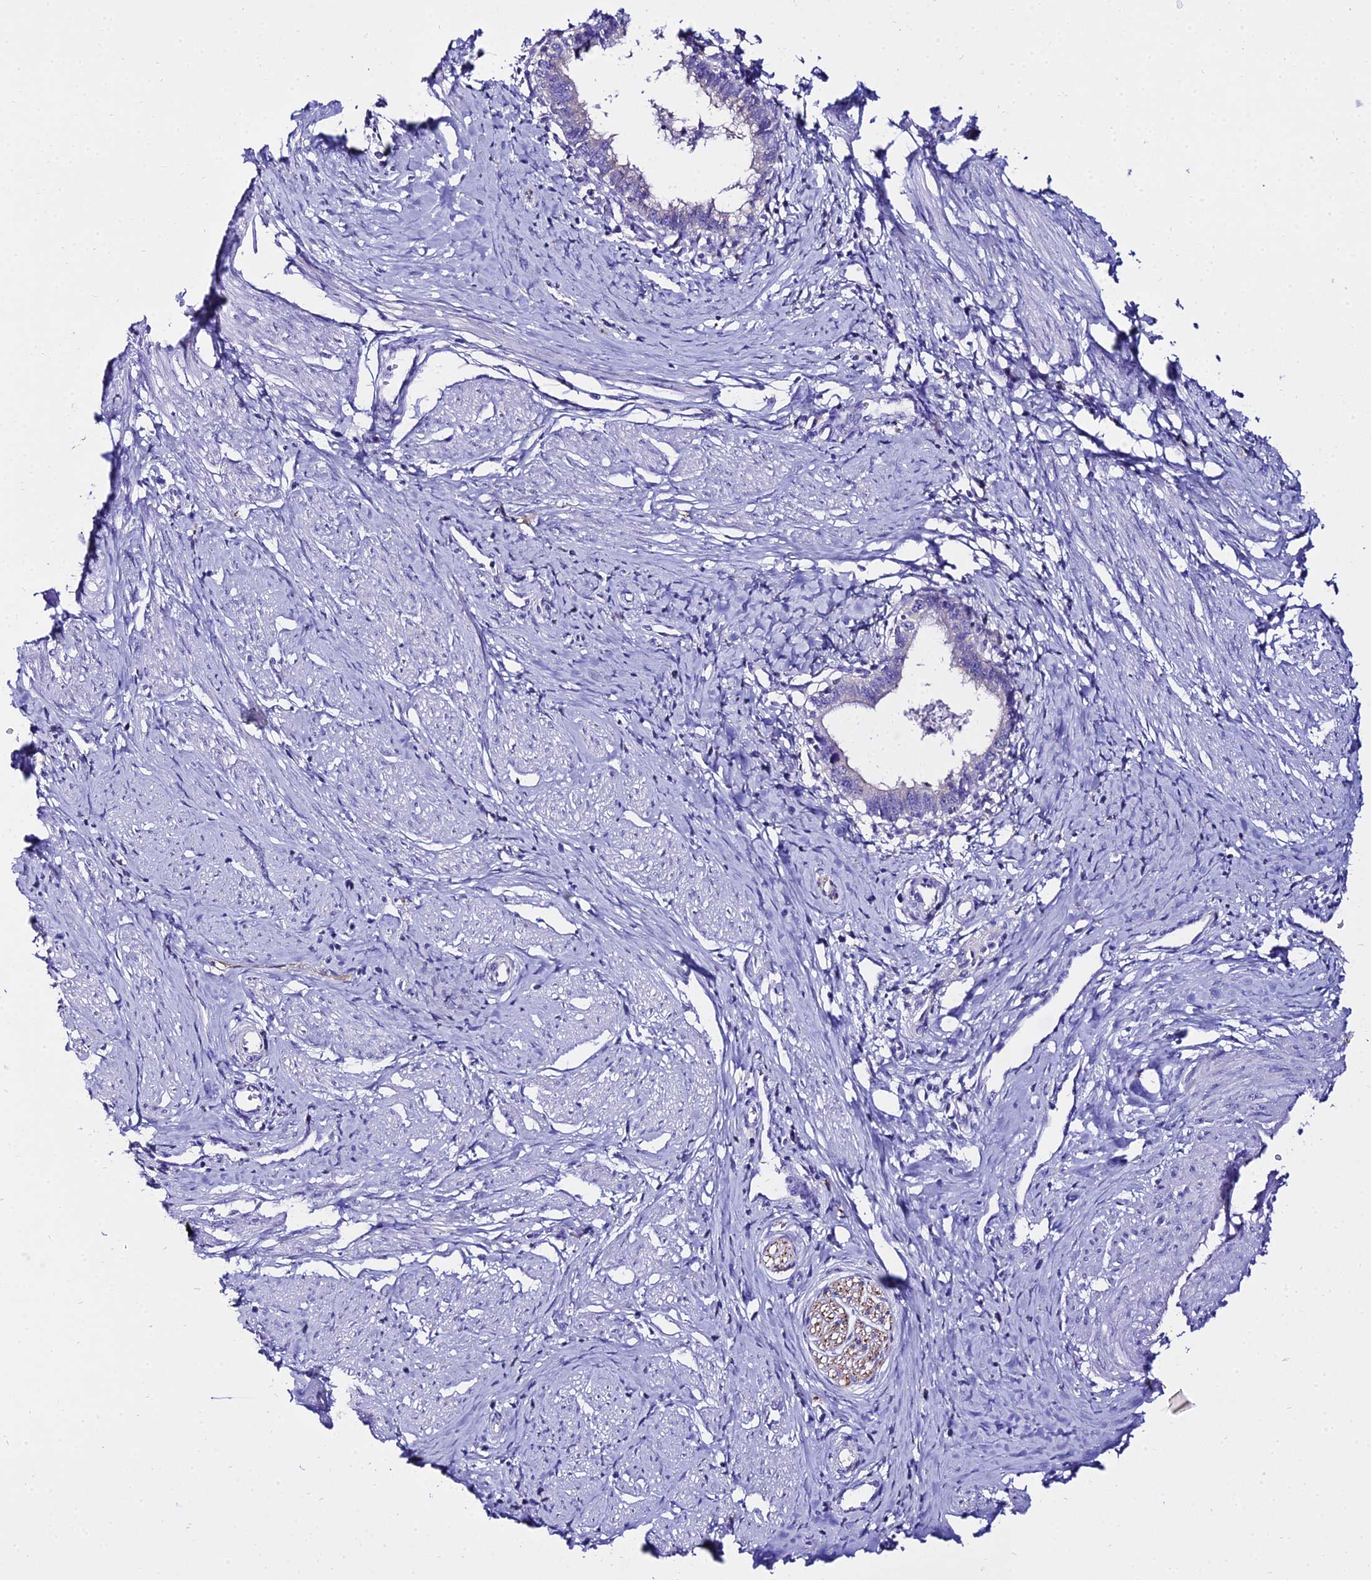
{"staining": {"intensity": "negative", "quantity": "none", "location": "none"}, "tissue": "cervical cancer", "cell_type": "Tumor cells", "image_type": "cancer", "snomed": [{"axis": "morphology", "description": "Adenocarcinoma, NOS"}, {"axis": "topography", "description": "Cervix"}], "caption": "The histopathology image displays no significant expression in tumor cells of cervical cancer (adenocarcinoma).", "gene": "TUBA3D", "patient": {"sex": "female", "age": 36}}